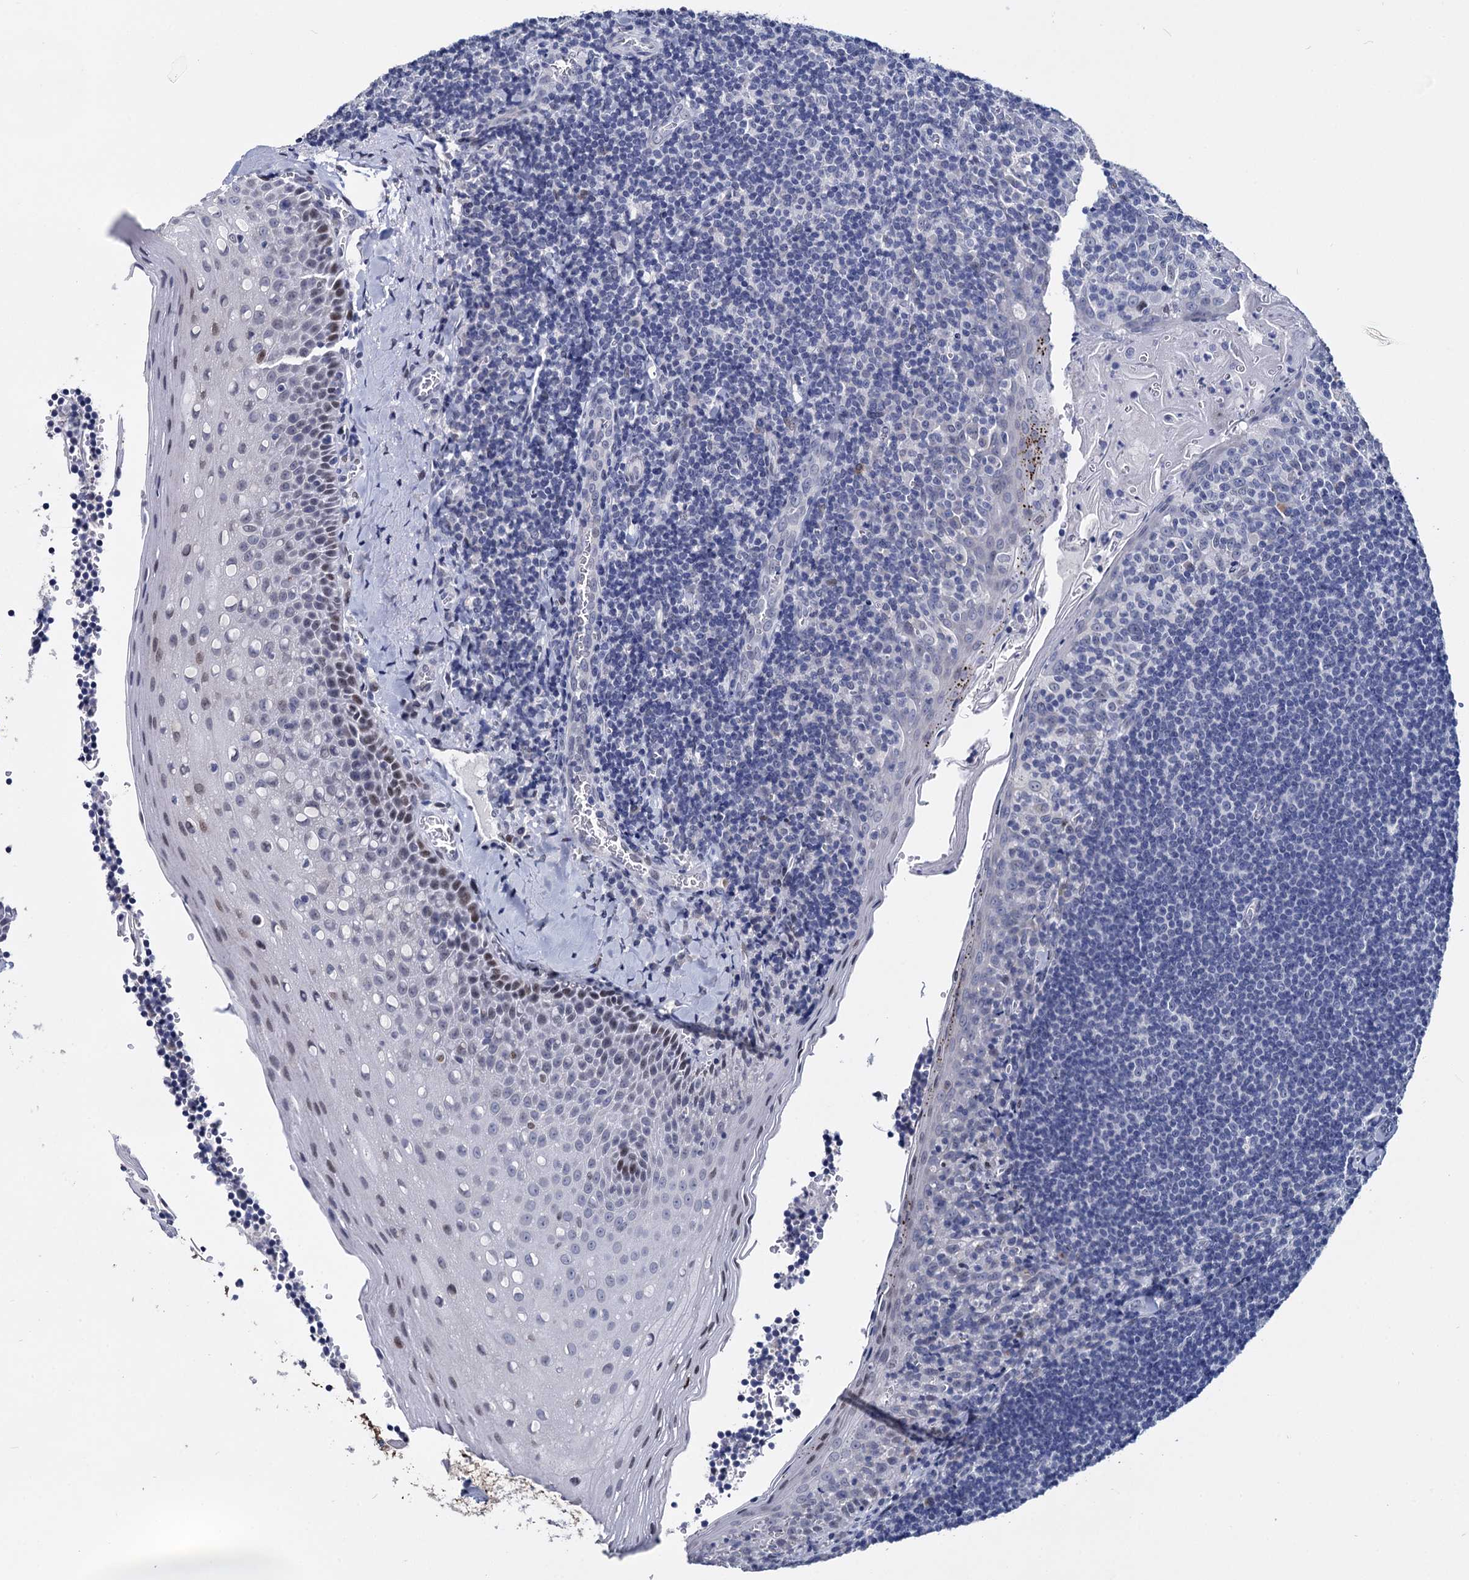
{"staining": {"intensity": "negative", "quantity": "none", "location": "none"}, "tissue": "tonsil", "cell_type": "Germinal center cells", "image_type": "normal", "snomed": [{"axis": "morphology", "description": "Normal tissue, NOS"}, {"axis": "topography", "description": "Tonsil"}], "caption": "DAB (3,3'-diaminobenzidine) immunohistochemical staining of benign tonsil exhibits no significant expression in germinal center cells.", "gene": "MAGEA4", "patient": {"sex": "male", "age": 27}}